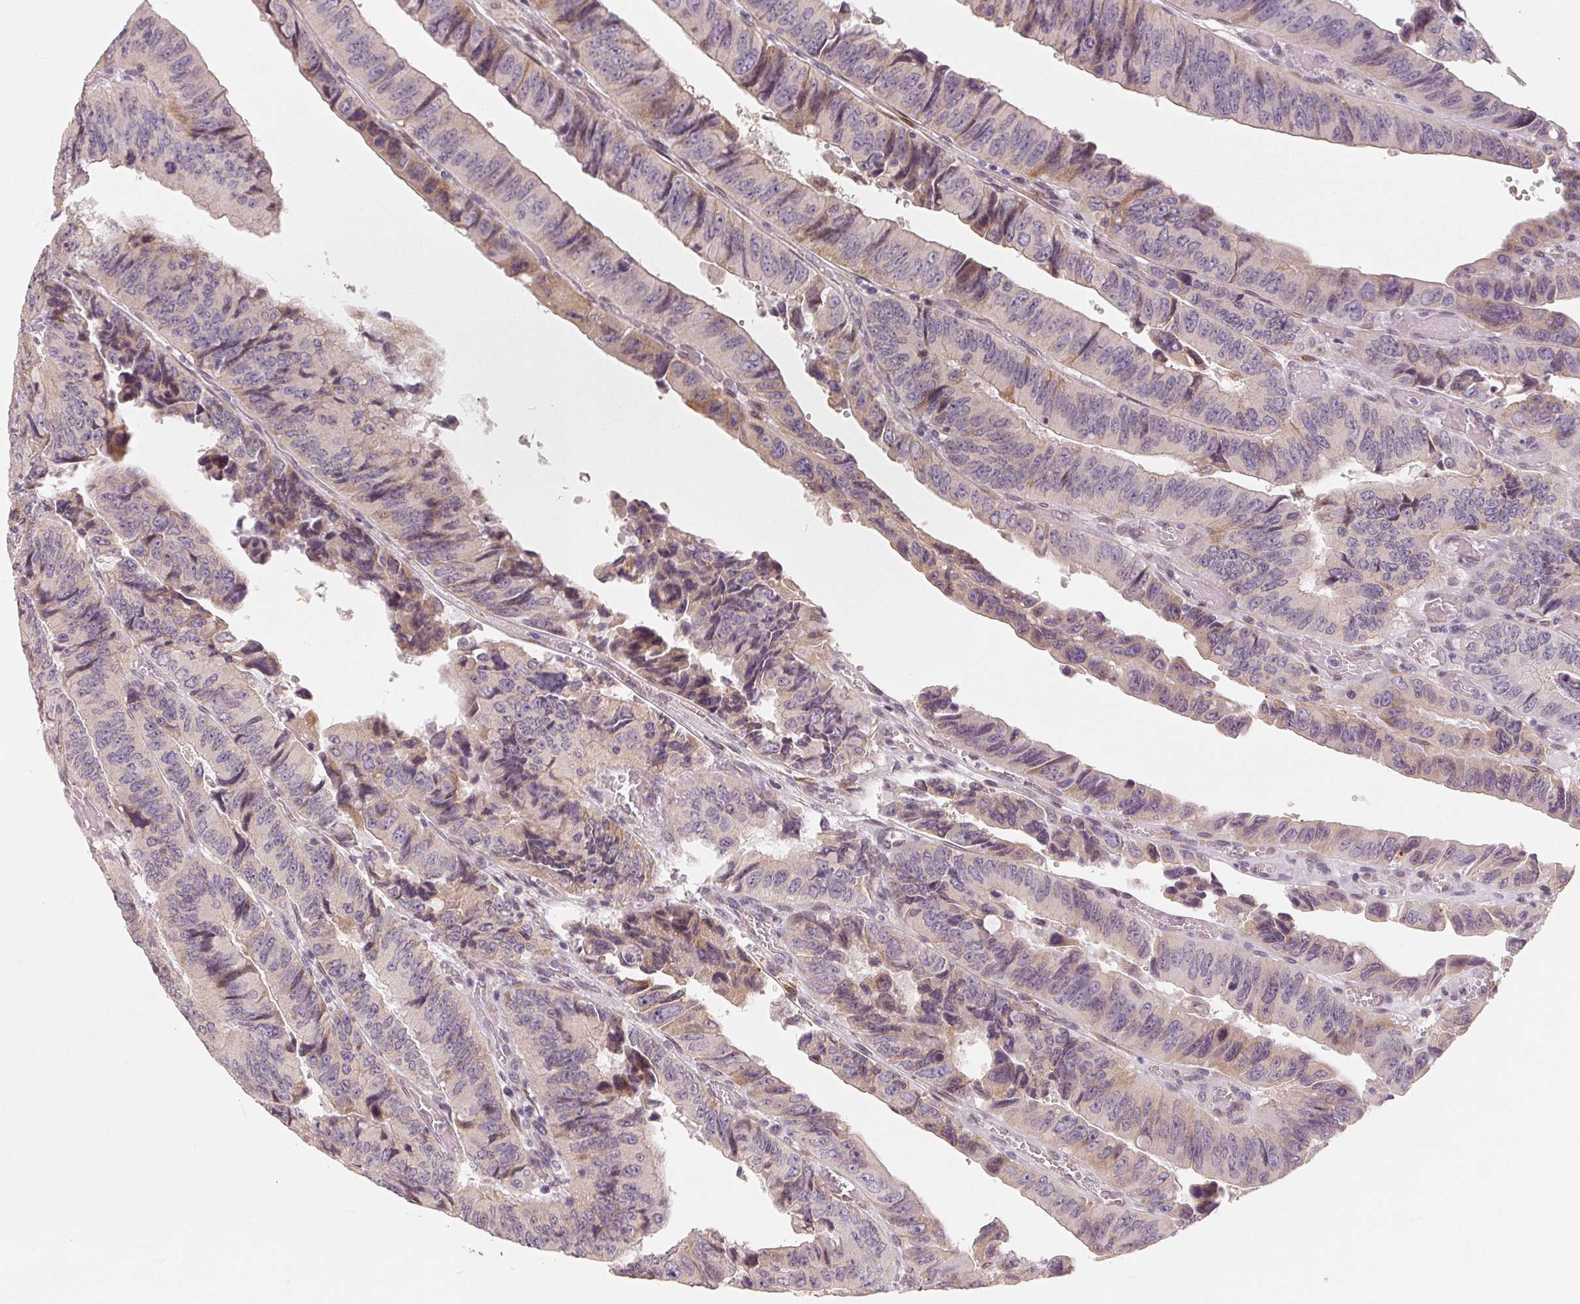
{"staining": {"intensity": "negative", "quantity": "none", "location": "none"}, "tissue": "colorectal cancer", "cell_type": "Tumor cells", "image_type": "cancer", "snomed": [{"axis": "morphology", "description": "Adenocarcinoma, NOS"}, {"axis": "topography", "description": "Colon"}], "caption": "A high-resolution image shows immunohistochemistry (IHC) staining of colorectal cancer (adenocarcinoma), which demonstrates no significant positivity in tumor cells.", "gene": "TMSB15B", "patient": {"sex": "female", "age": 84}}